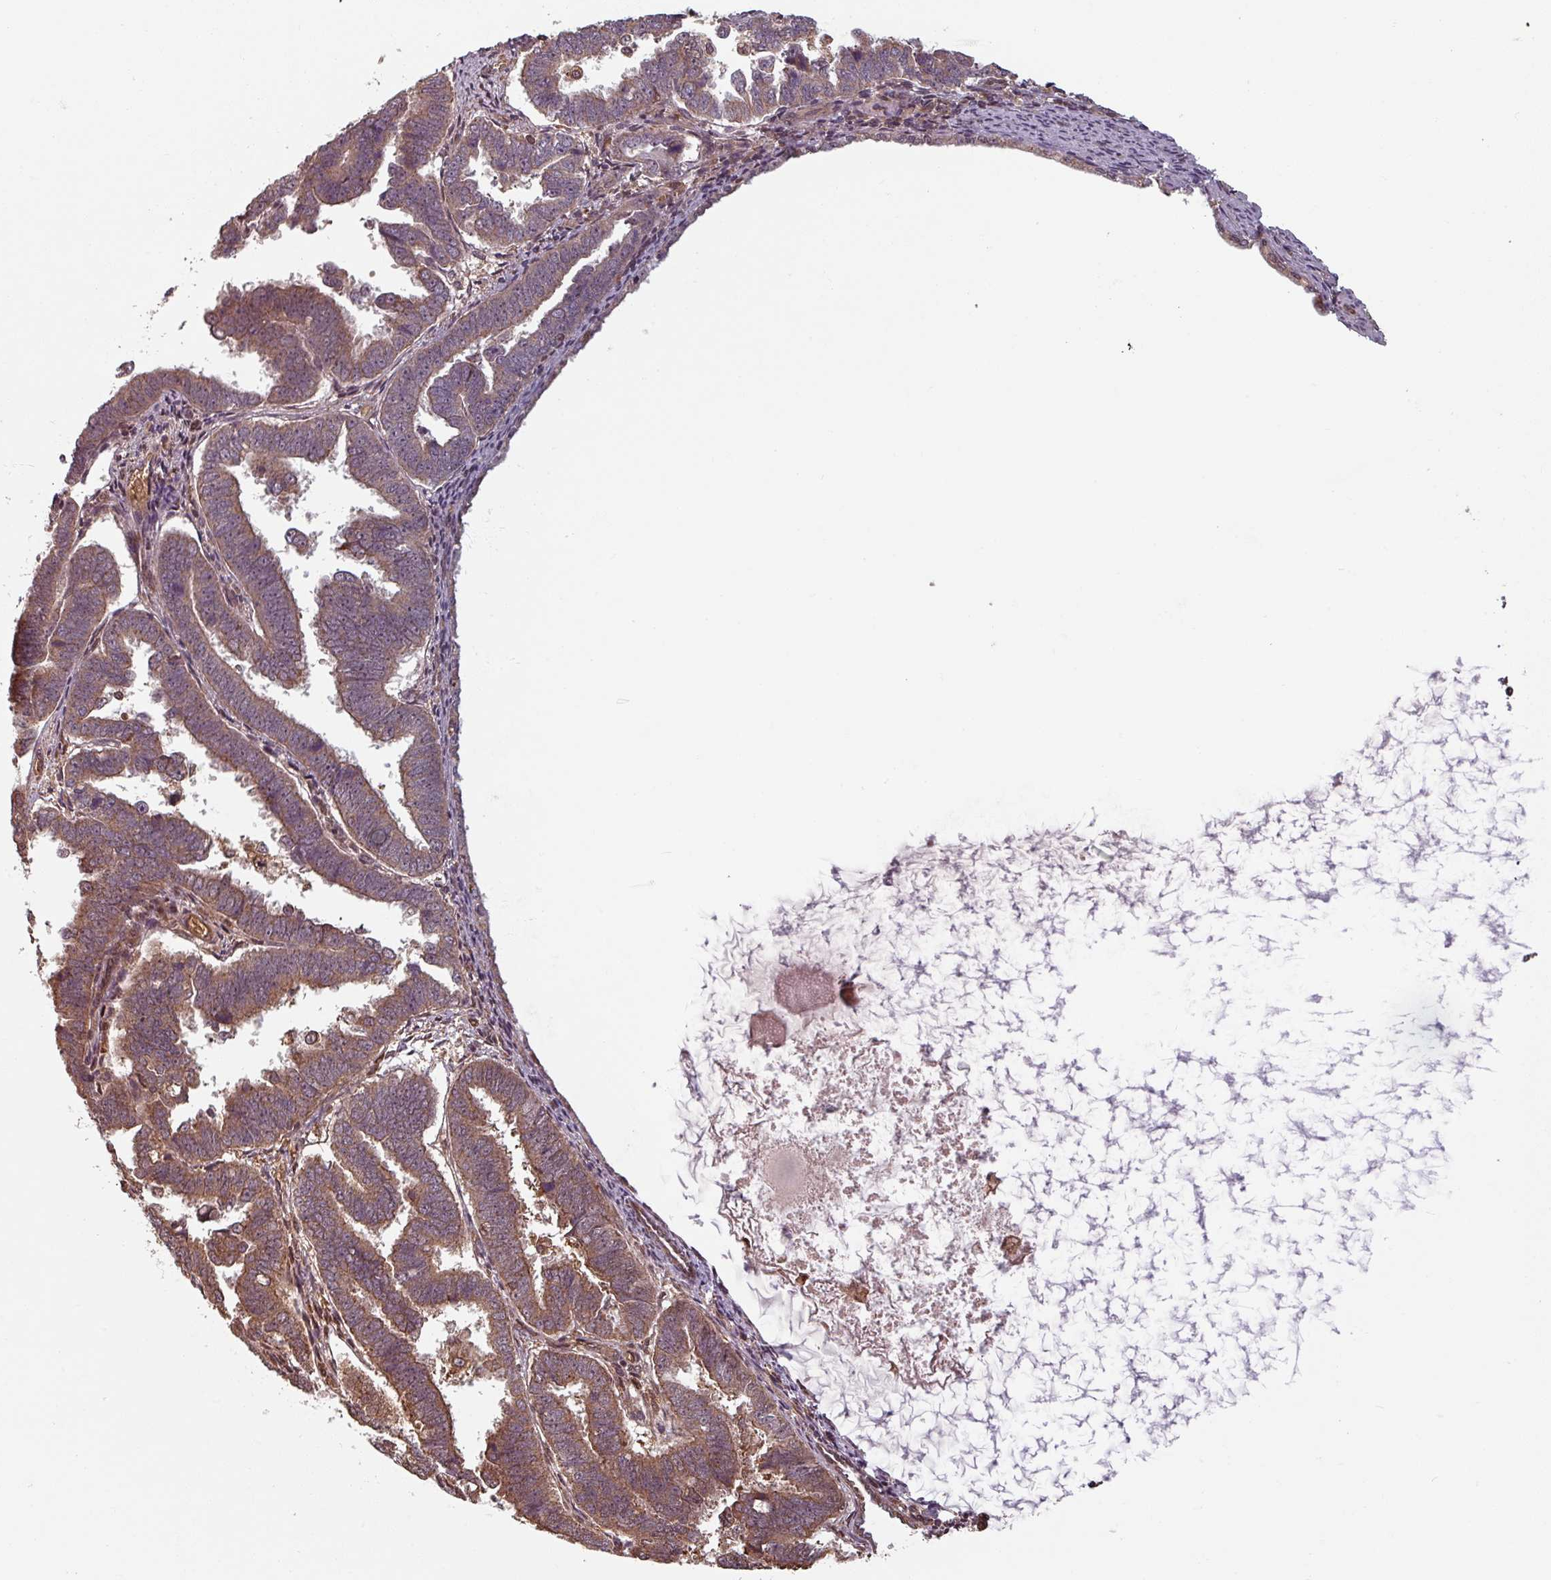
{"staining": {"intensity": "moderate", "quantity": "25%-75%", "location": "cytoplasmic/membranous"}, "tissue": "endometrial cancer", "cell_type": "Tumor cells", "image_type": "cancer", "snomed": [{"axis": "morphology", "description": "Adenocarcinoma, NOS"}, {"axis": "topography", "description": "Endometrium"}], "caption": "Adenocarcinoma (endometrial) tissue shows moderate cytoplasmic/membranous staining in approximately 25%-75% of tumor cells", "gene": "EID1", "patient": {"sex": "female", "age": 75}}